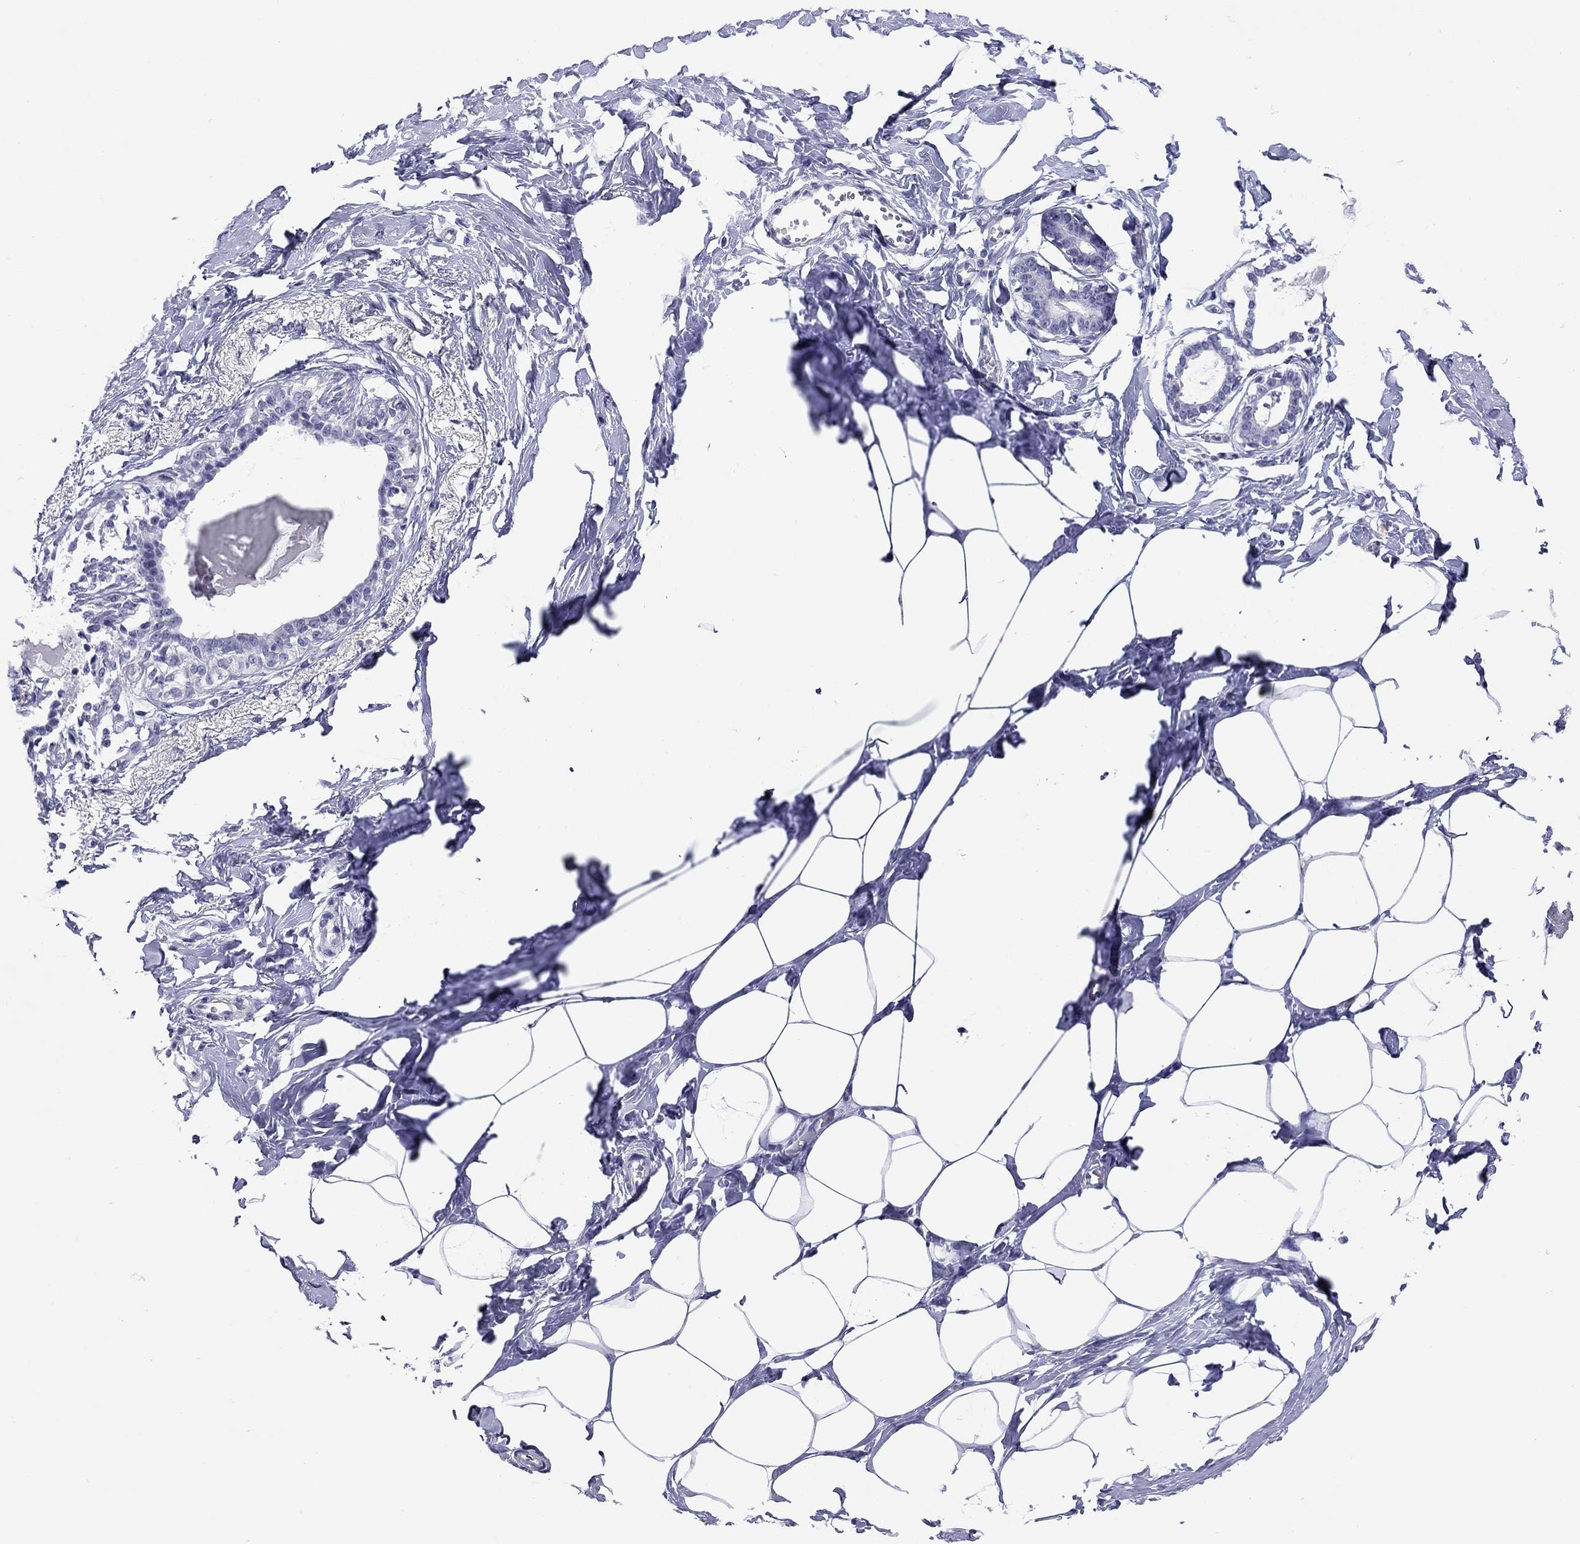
{"staining": {"intensity": "negative", "quantity": "none", "location": "none"}, "tissue": "breast", "cell_type": "Adipocytes", "image_type": "normal", "snomed": [{"axis": "morphology", "description": "Normal tissue, NOS"}, {"axis": "morphology", "description": "Lobular carcinoma, in situ"}, {"axis": "topography", "description": "Breast"}], "caption": "An immunohistochemistry (IHC) histopathology image of normal breast is shown. There is no staining in adipocytes of breast.", "gene": "ARMC12", "patient": {"sex": "female", "age": 35}}